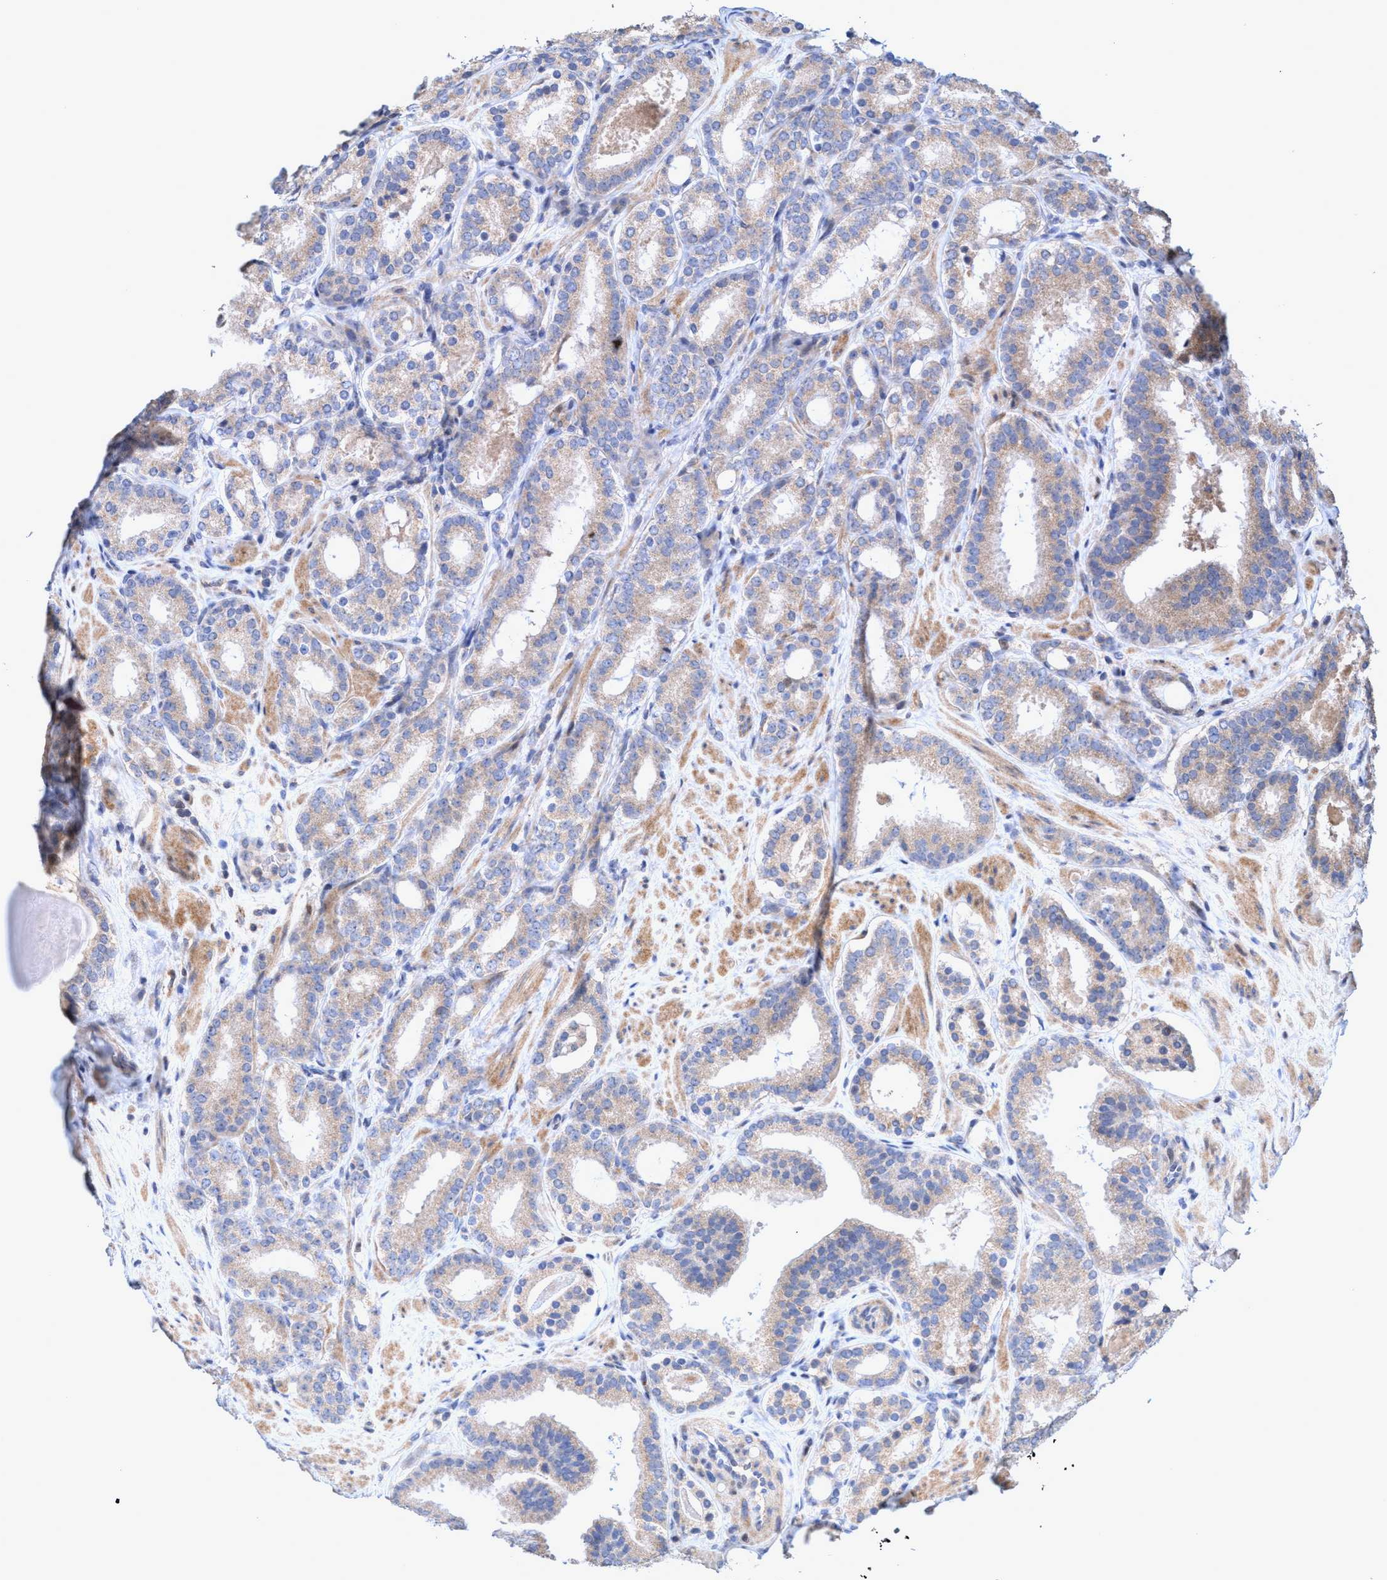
{"staining": {"intensity": "weak", "quantity": "25%-75%", "location": "cytoplasmic/membranous"}, "tissue": "prostate cancer", "cell_type": "Tumor cells", "image_type": "cancer", "snomed": [{"axis": "morphology", "description": "Adenocarcinoma, Low grade"}, {"axis": "topography", "description": "Prostate"}], "caption": "Human adenocarcinoma (low-grade) (prostate) stained with a protein marker displays weak staining in tumor cells.", "gene": "ZNF677", "patient": {"sex": "male", "age": 69}}